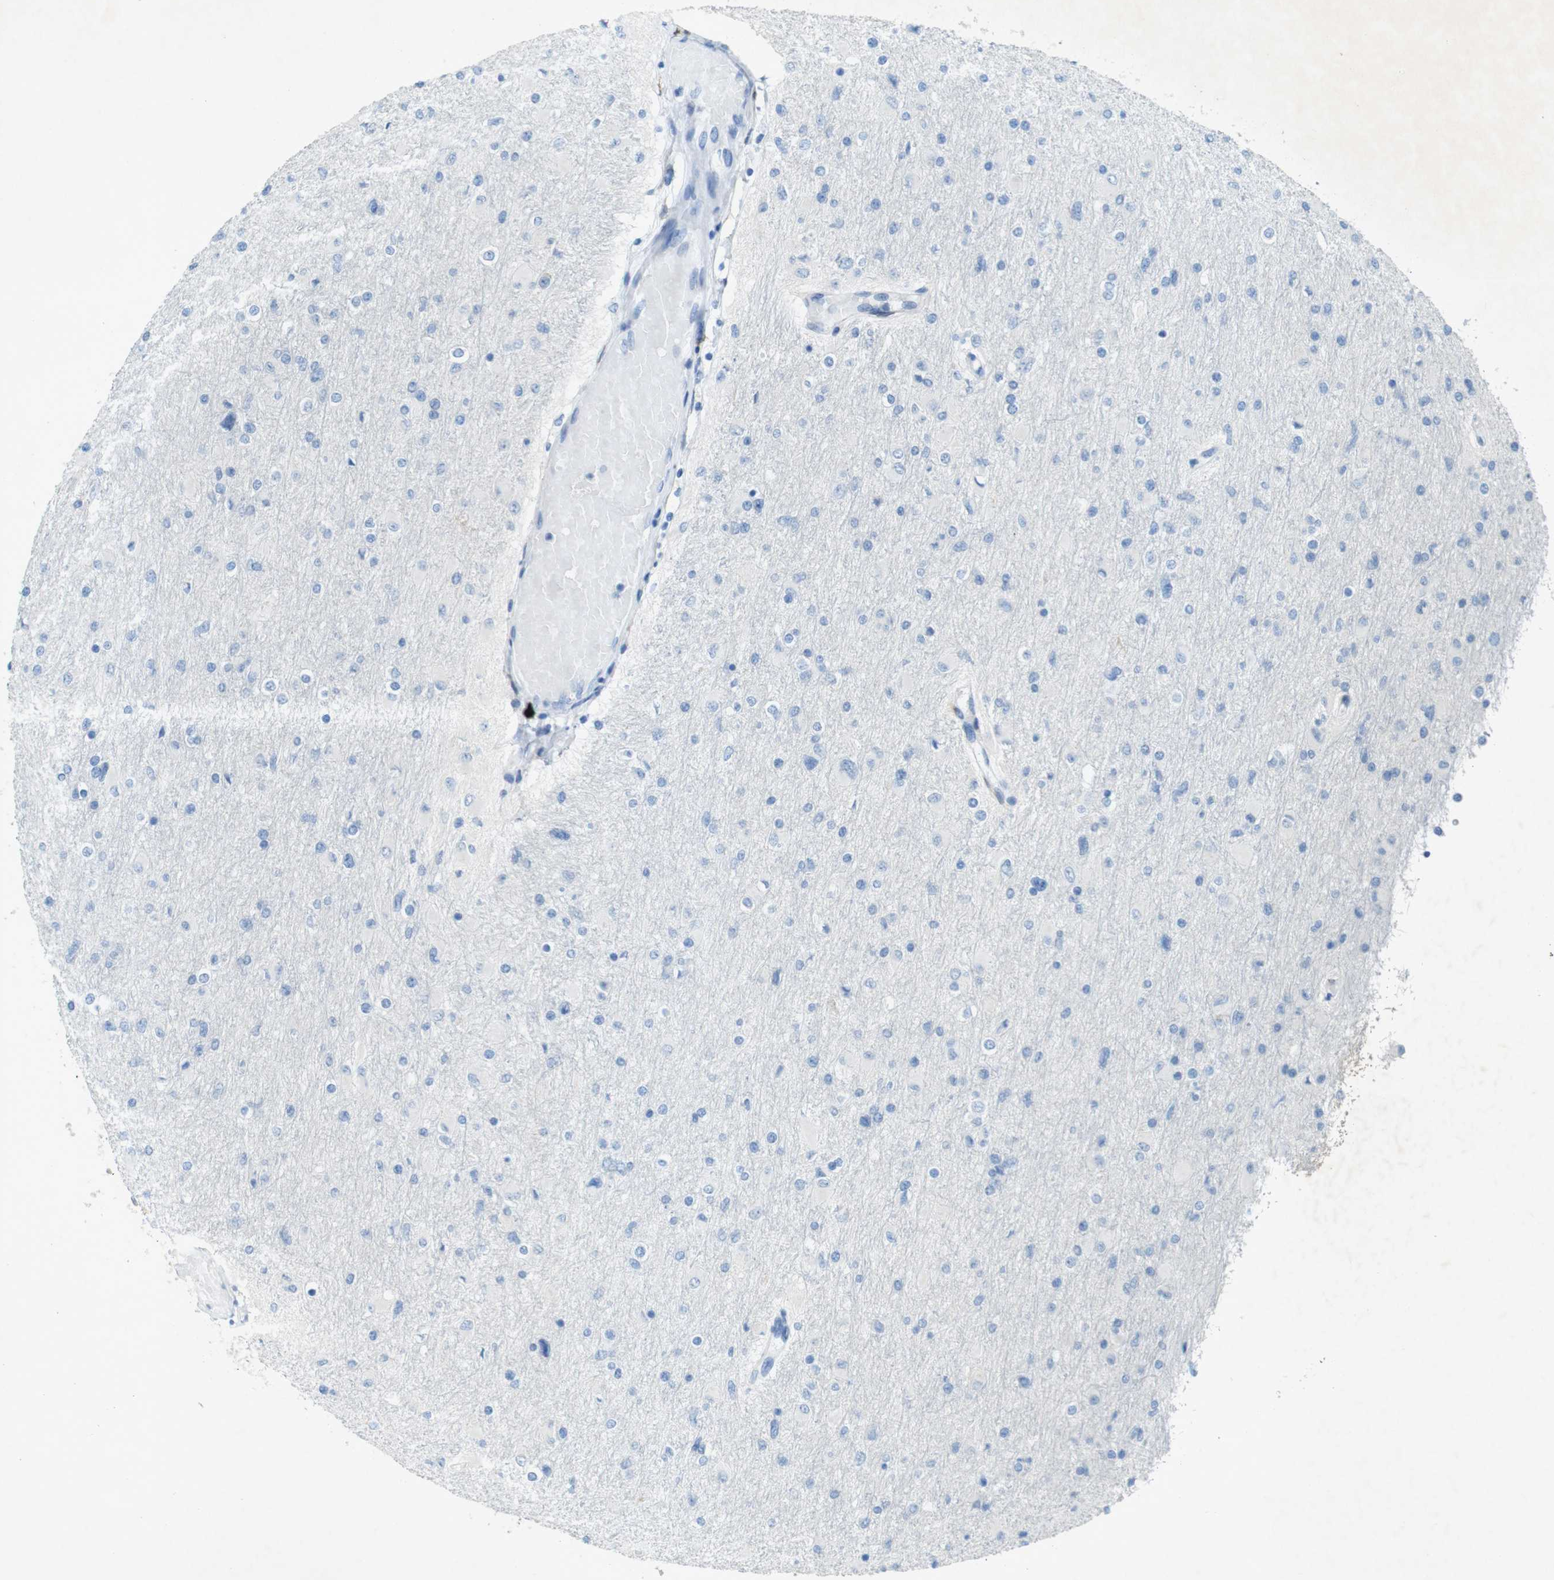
{"staining": {"intensity": "negative", "quantity": "none", "location": "none"}, "tissue": "glioma", "cell_type": "Tumor cells", "image_type": "cancer", "snomed": [{"axis": "morphology", "description": "Glioma, malignant, High grade"}, {"axis": "topography", "description": "Cerebral cortex"}], "caption": "Tumor cells are negative for brown protein staining in glioma.", "gene": "CD320", "patient": {"sex": "female", "age": 36}}